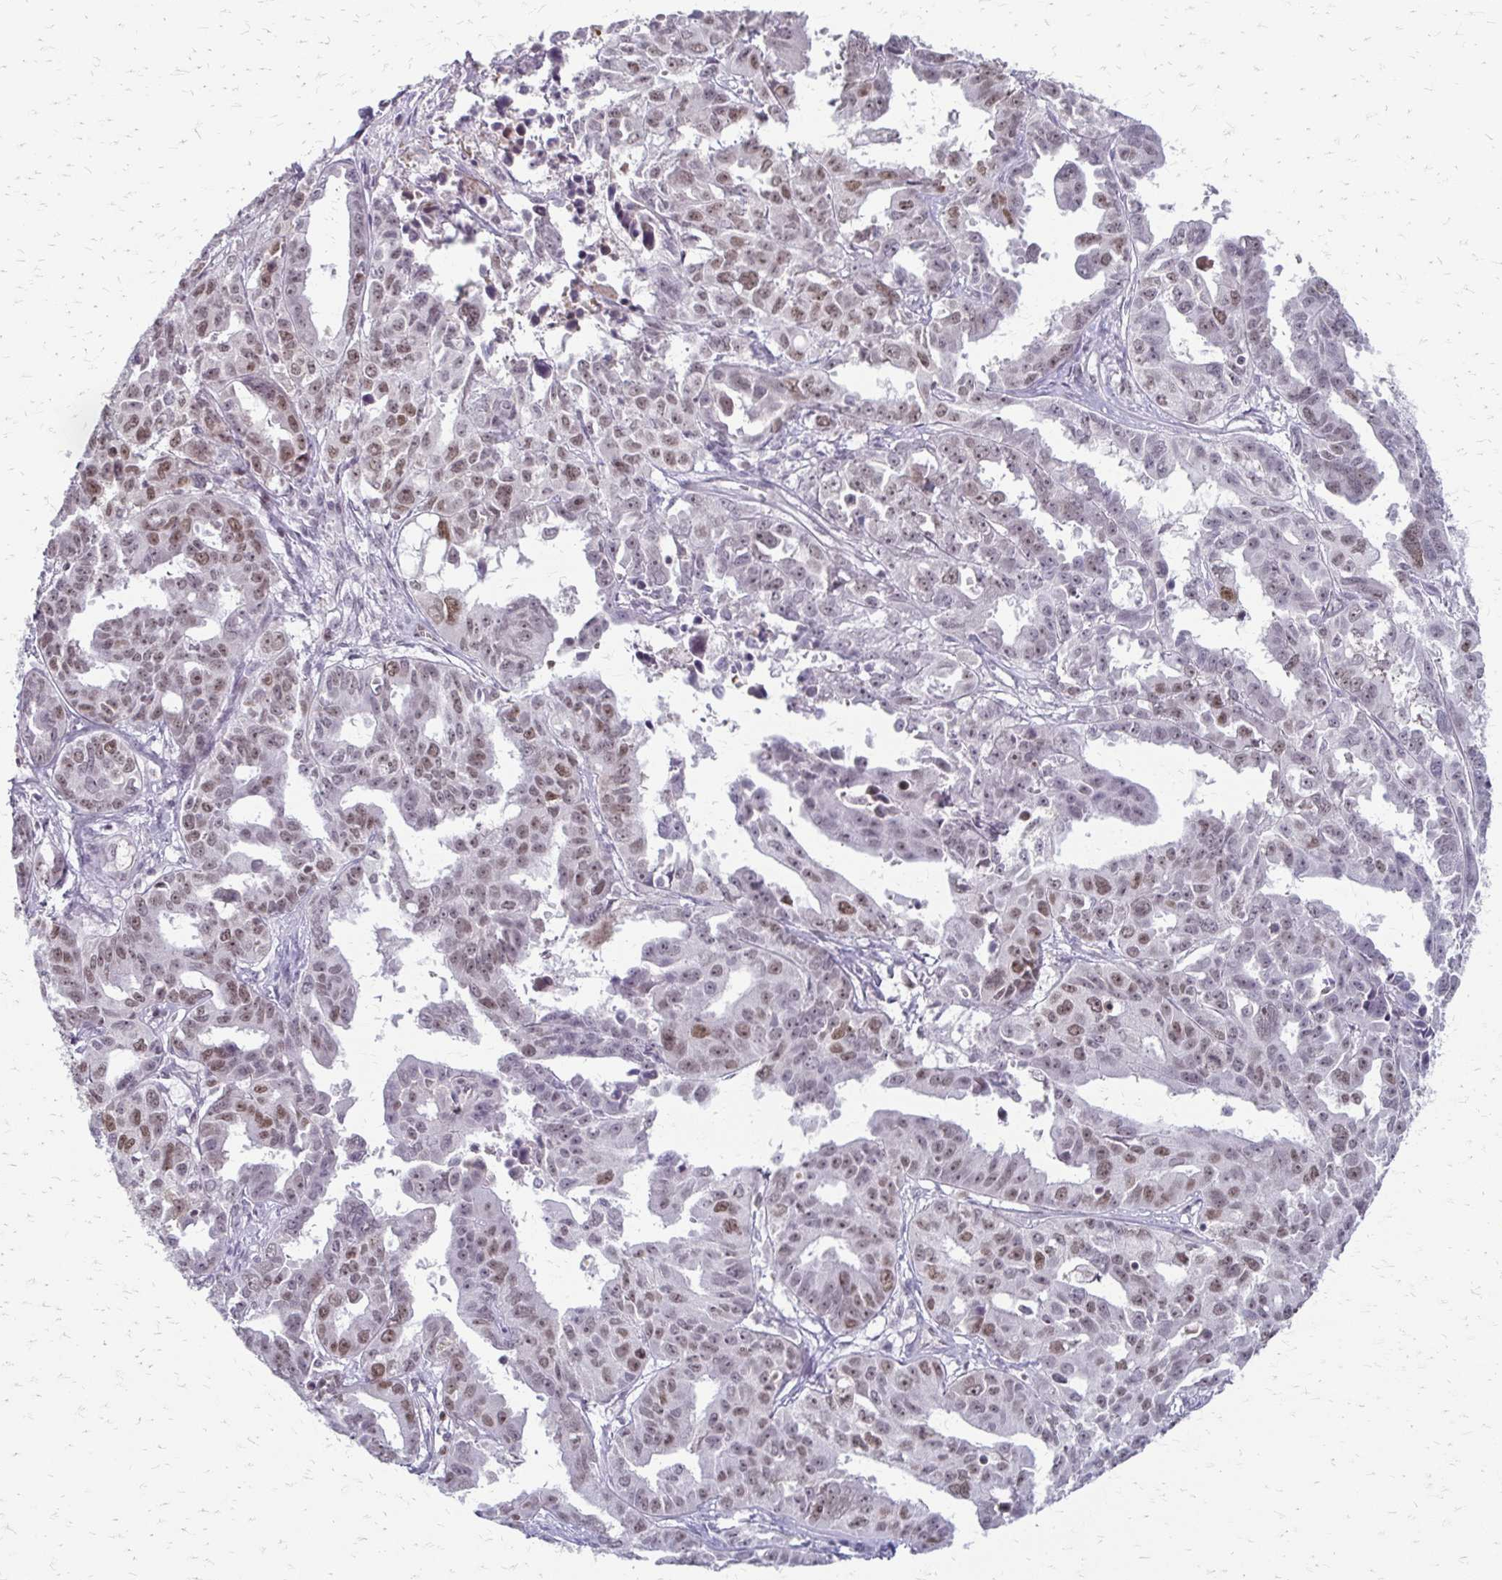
{"staining": {"intensity": "moderate", "quantity": ">75%", "location": "nuclear"}, "tissue": "ovarian cancer", "cell_type": "Tumor cells", "image_type": "cancer", "snomed": [{"axis": "morphology", "description": "Adenocarcinoma, NOS"}, {"axis": "morphology", "description": "Carcinoma, endometroid"}, {"axis": "topography", "description": "Ovary"}], "caption": "Ovarian adenocarcinoma stained for a protein (brown) displays moderate nuclear positive staining in about >75% of tumor cells.", "gene": "EED", "patient": {"sex": "female", "age": 72}}